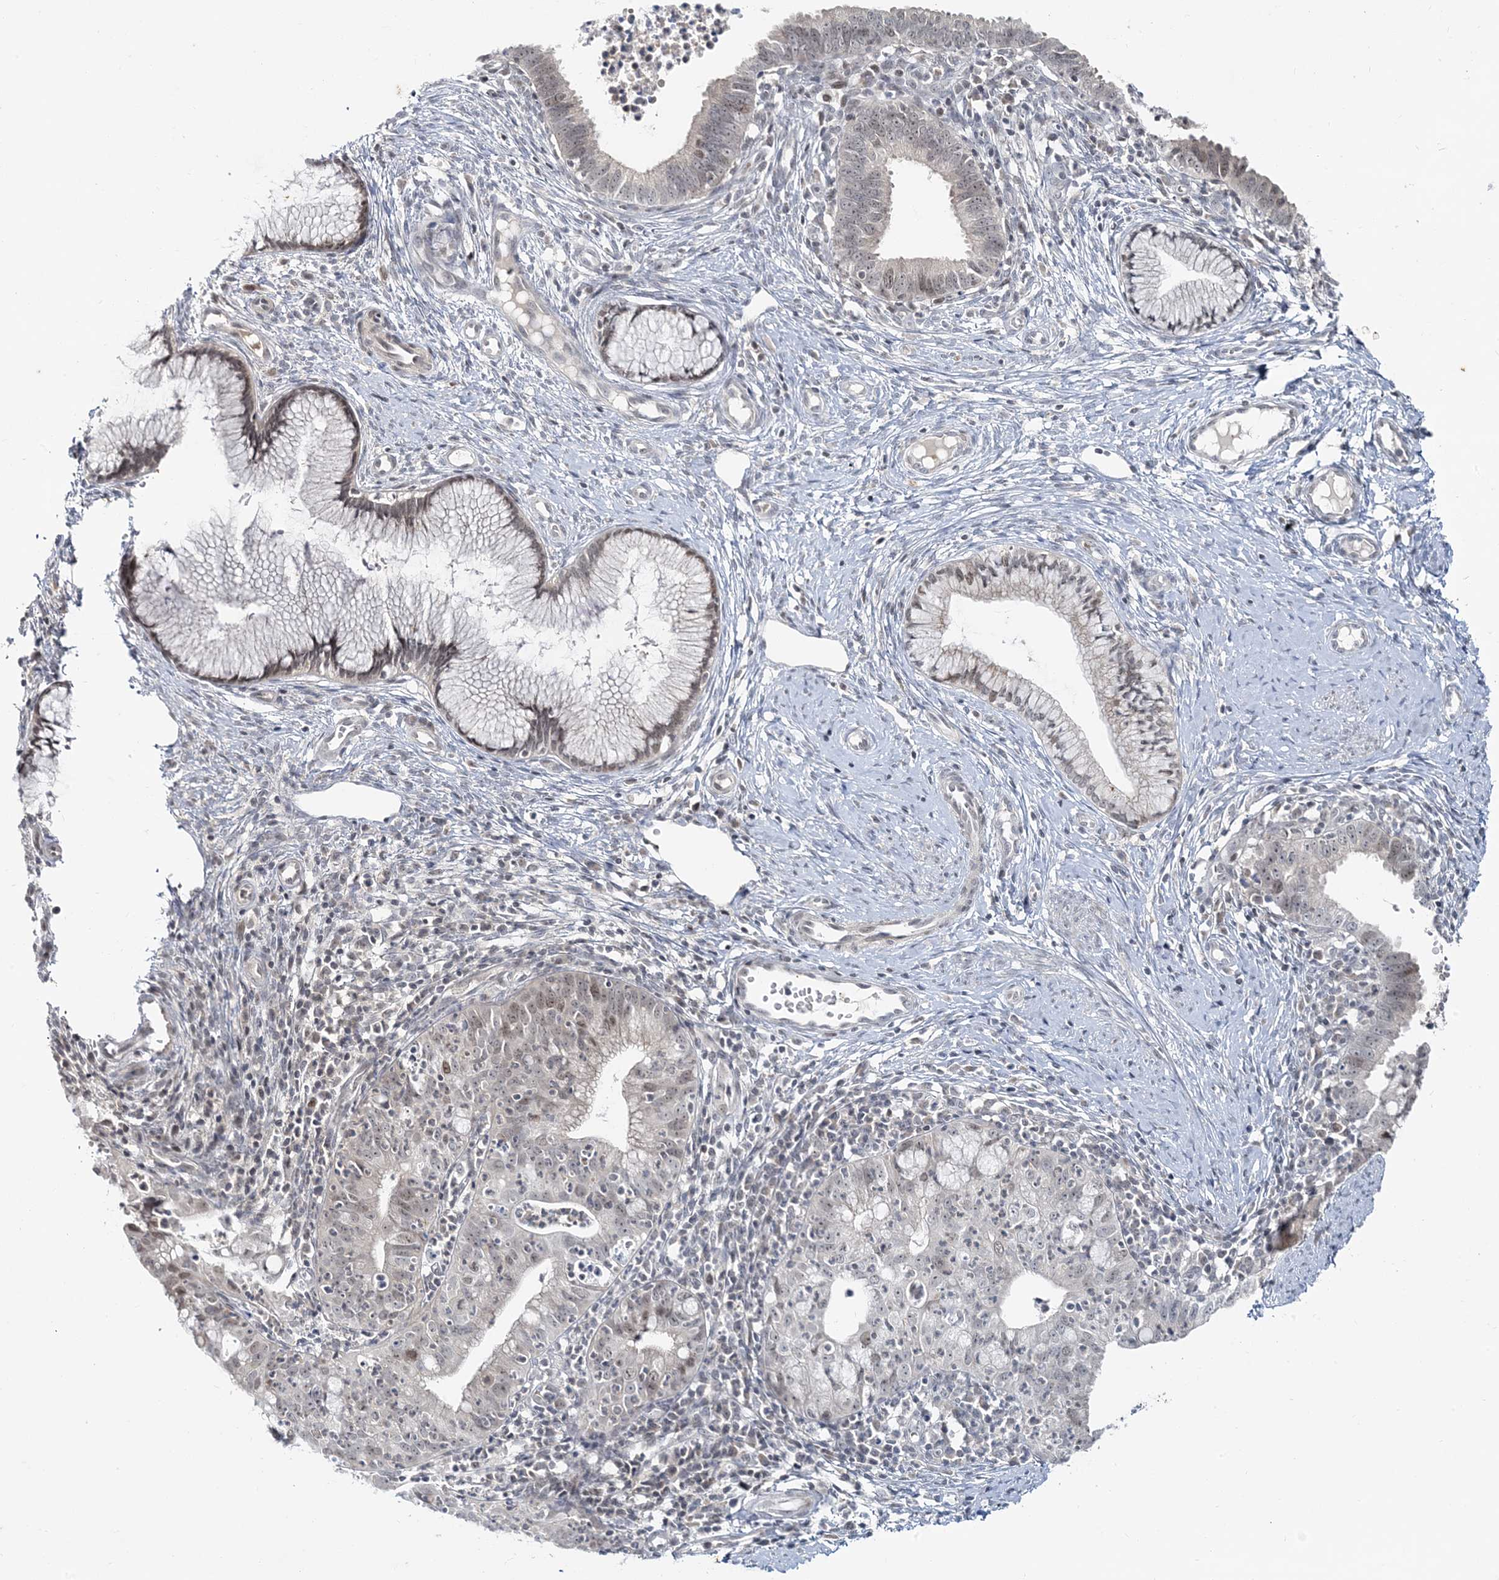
{"staining": {"intensity": "moderate", "quantity": "<25%", "location": "nuclear"}, "tissue": "cervical cancer", "cell_type": "Tumor cells", "image_type": "cancer", "snomed": [{"axis": "morphology", "description": "Adenocarcinoma, NOS"}, {"axis": "topography", "description": "Cervix"}], "caption": "A photomicrograph showing moderate nuclear positivity in about <25% of tumor cells in adenocarcinoma (cervical), as visualized by brown immunohistochemical staining.", "gene": "LEXM", "patient": {"sex": "female", "age": 36}}